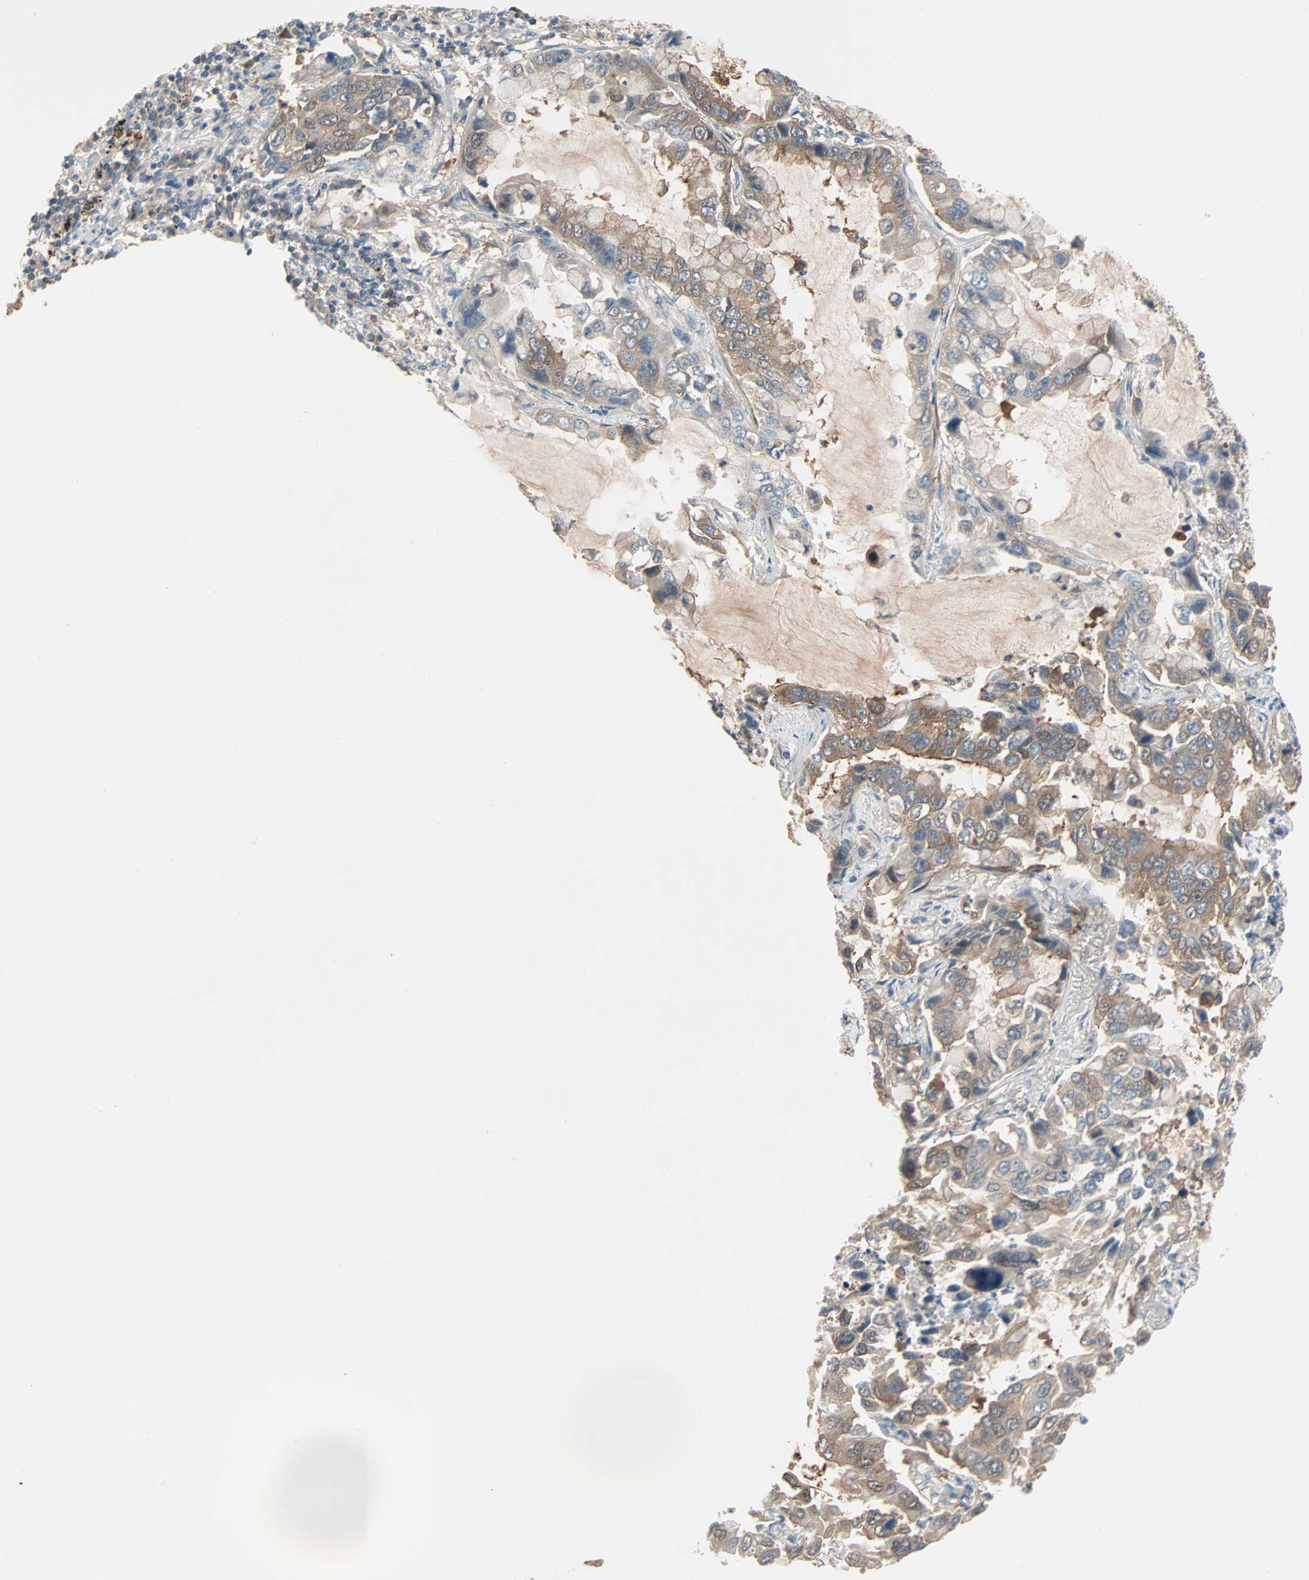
{"staining": {"intensity": "moderate", "quantity": ">75%", "location": "cytoplasmic/membranous"}, "tissue": "lung cancer", "cell_type": "Tumor cells", "image_type": "cancer", "snomed": [{"axis": "morphology", "description": "Adenocarcinoma, NOS"}, {"axis": "topography", "description": "Lung"}], "caption": "This is an image of immunohistochemistry (IHC) staining of lung cancer, which shows moderate expression in the cytoplasmic/membranous of tumor cells.", "gene": "TNFRSF12A", "patient": {"sex": "male", "age": 64}}